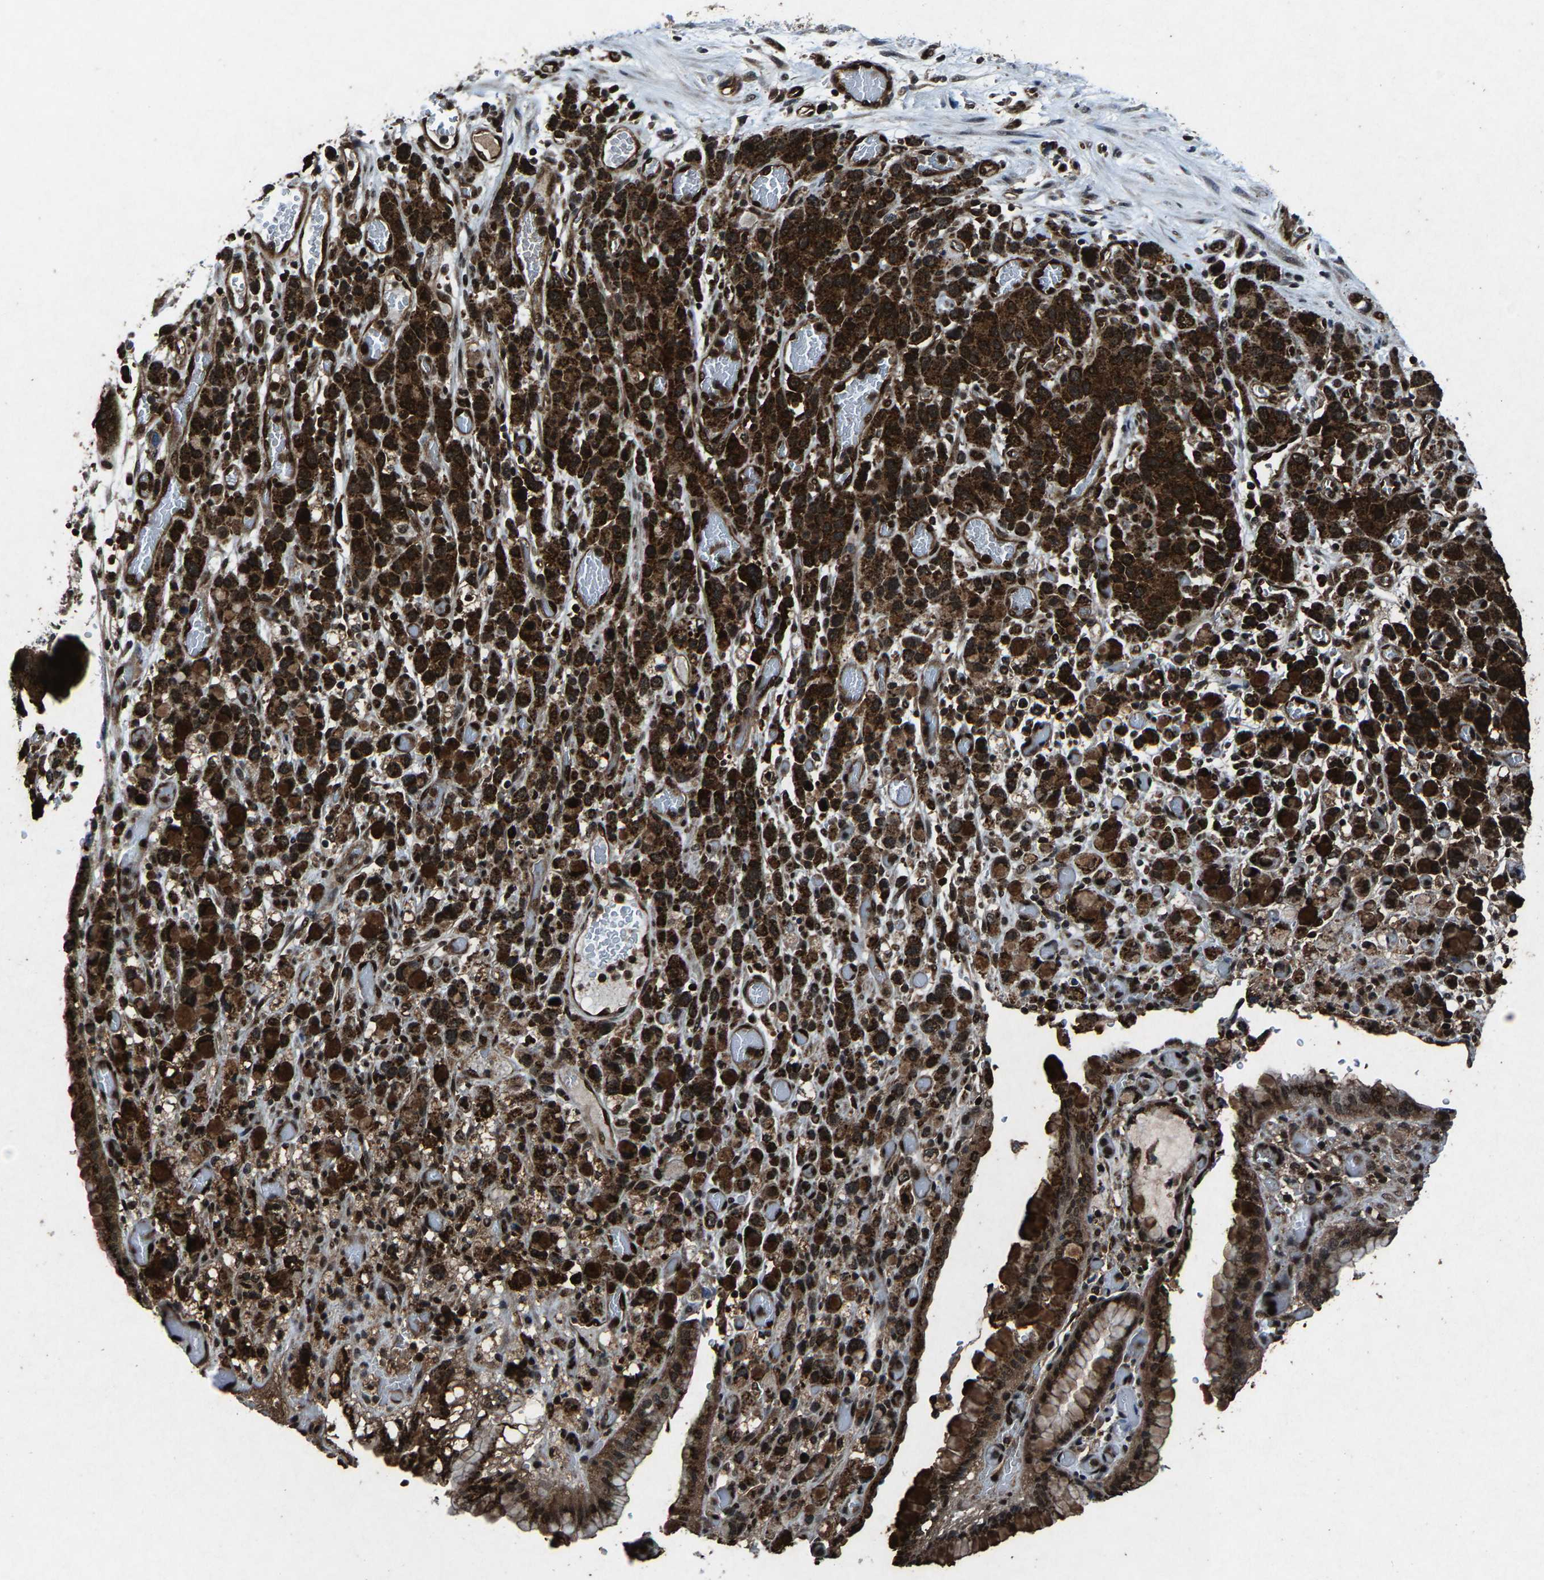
{"staining": {"intensity": "strong", "quantity": ">75%", "location": "cytoplasmic/membranous"}, "tissue": "stomach cancer", "cell_type": "Tumor cells", "image_type": "cancer", "snomed": [{"axis": "morphology", "description": "Normal tissue, NOS"}, {"axis": "morphology", "description": "Adenocarcinoma, NOS"}, {"axis": "morphology", "description": "Adenocarcinoma, High grade"}, {"axis": "topography", "description": "Stomach, upper"}, {"axis": "topography", "description": "Stomach"}], "caption": "Strong cytoplasmic/membranous protein staining is identified in approximately >75% of tumor cells in high-grade adenocarcinoma (stomach).", "gene": "ATXN3", "patient": {"sex": "female", "age": 65}}